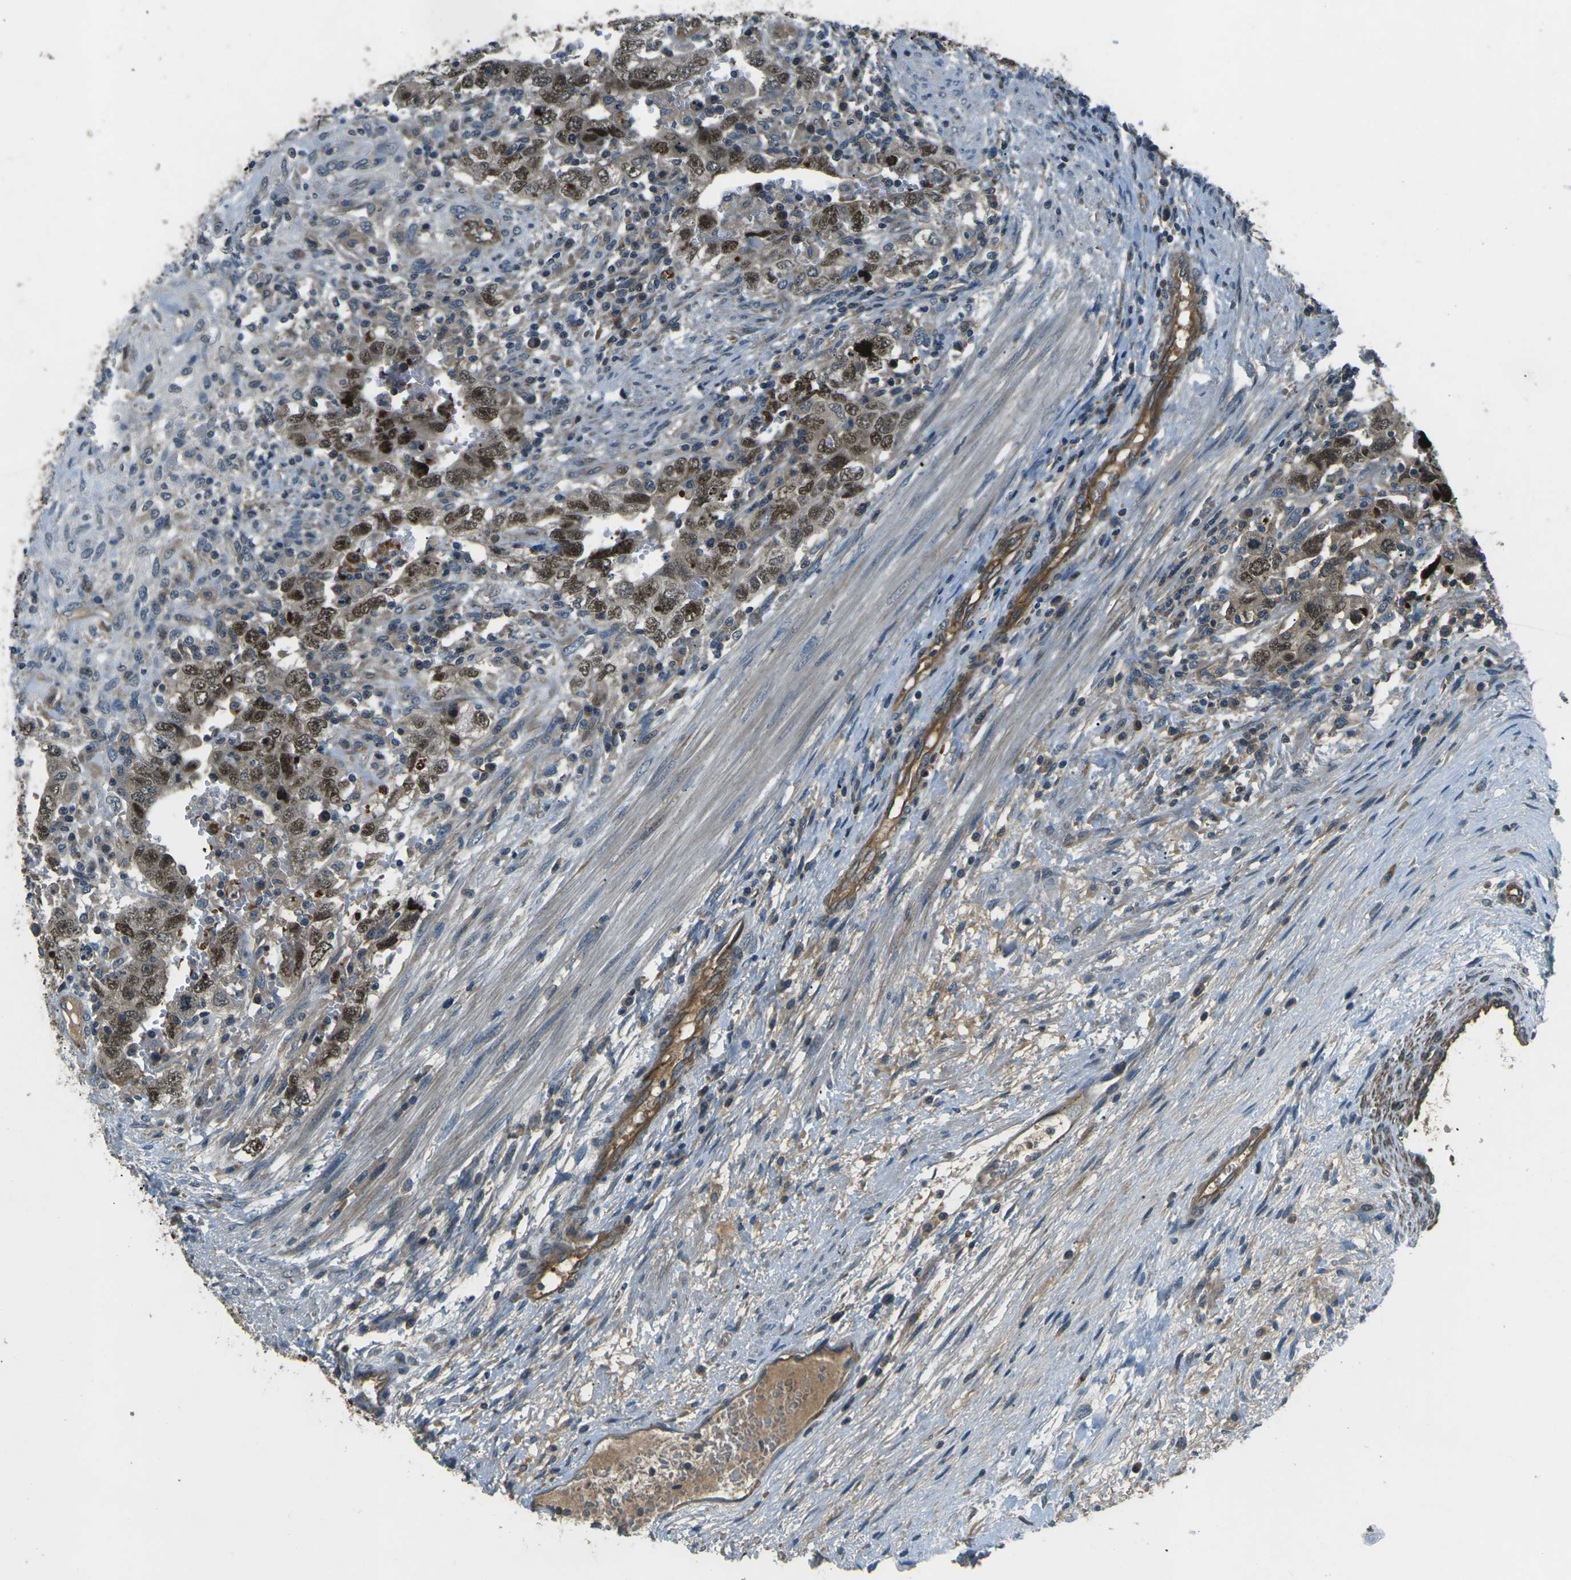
{"staining": {"intensity": "moderate", "quantity": ">75%", "location": "cytoplasmic/membranous"}, "tissue": "testis cancer", "cell_type": "Tumor cells", "image_type": "cancer", "snomed": [{"axis": "morphology", "description": "Carcinoma, Embryonal, NOS"}, {"axis": "topography", "description": "Testis"}], "caption": "A medium amount of moderate cytoplasmic/membranous expression is seen in approximately >75% of tumor cells in testis cancer tissue. The protein of interest is shown in brown color, while the nuclei are stained blue.", "gene": "AFAP1", "patient": {"sex": "male", "age": 26}}